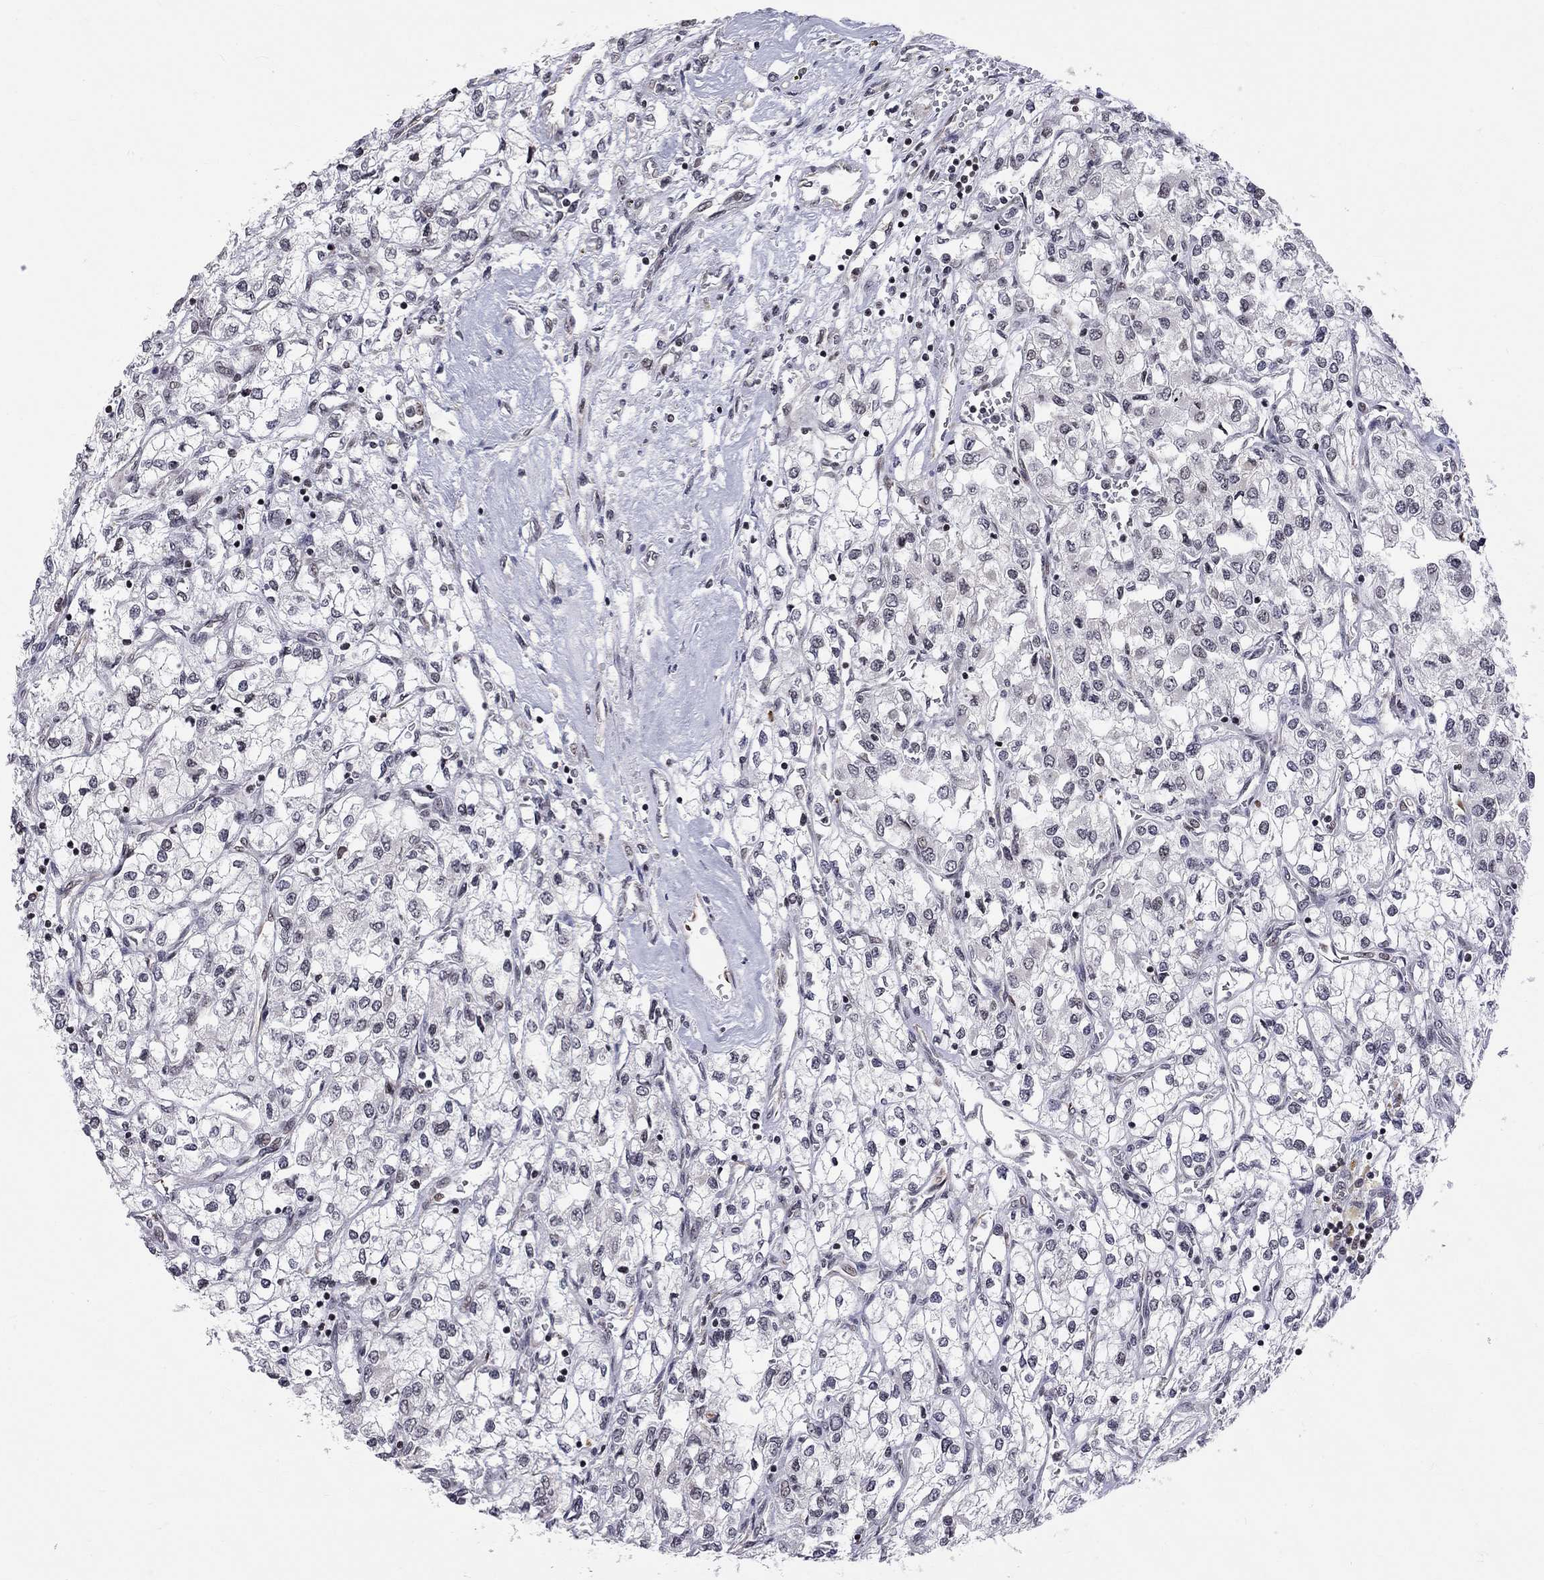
{"staining": {"intensity": "negative", "quantity": "none", "location": "none"}, "tissue": "renal cancer", "cell_type": "Tumor cells", "image_type": "cancer", "snomed": [{"axis": "morphology", "description": "Adenocarcinoma, NOS"}, {"axis": "topography", "description": "Kidney"}], "caption": "Immunohistochemistry (IHC) of human renal cancer (adenocarcinoma) displays no staining in tumor cells.", "gene": "MTNR1B", "patient": {"sex": "male", "age": 80}}